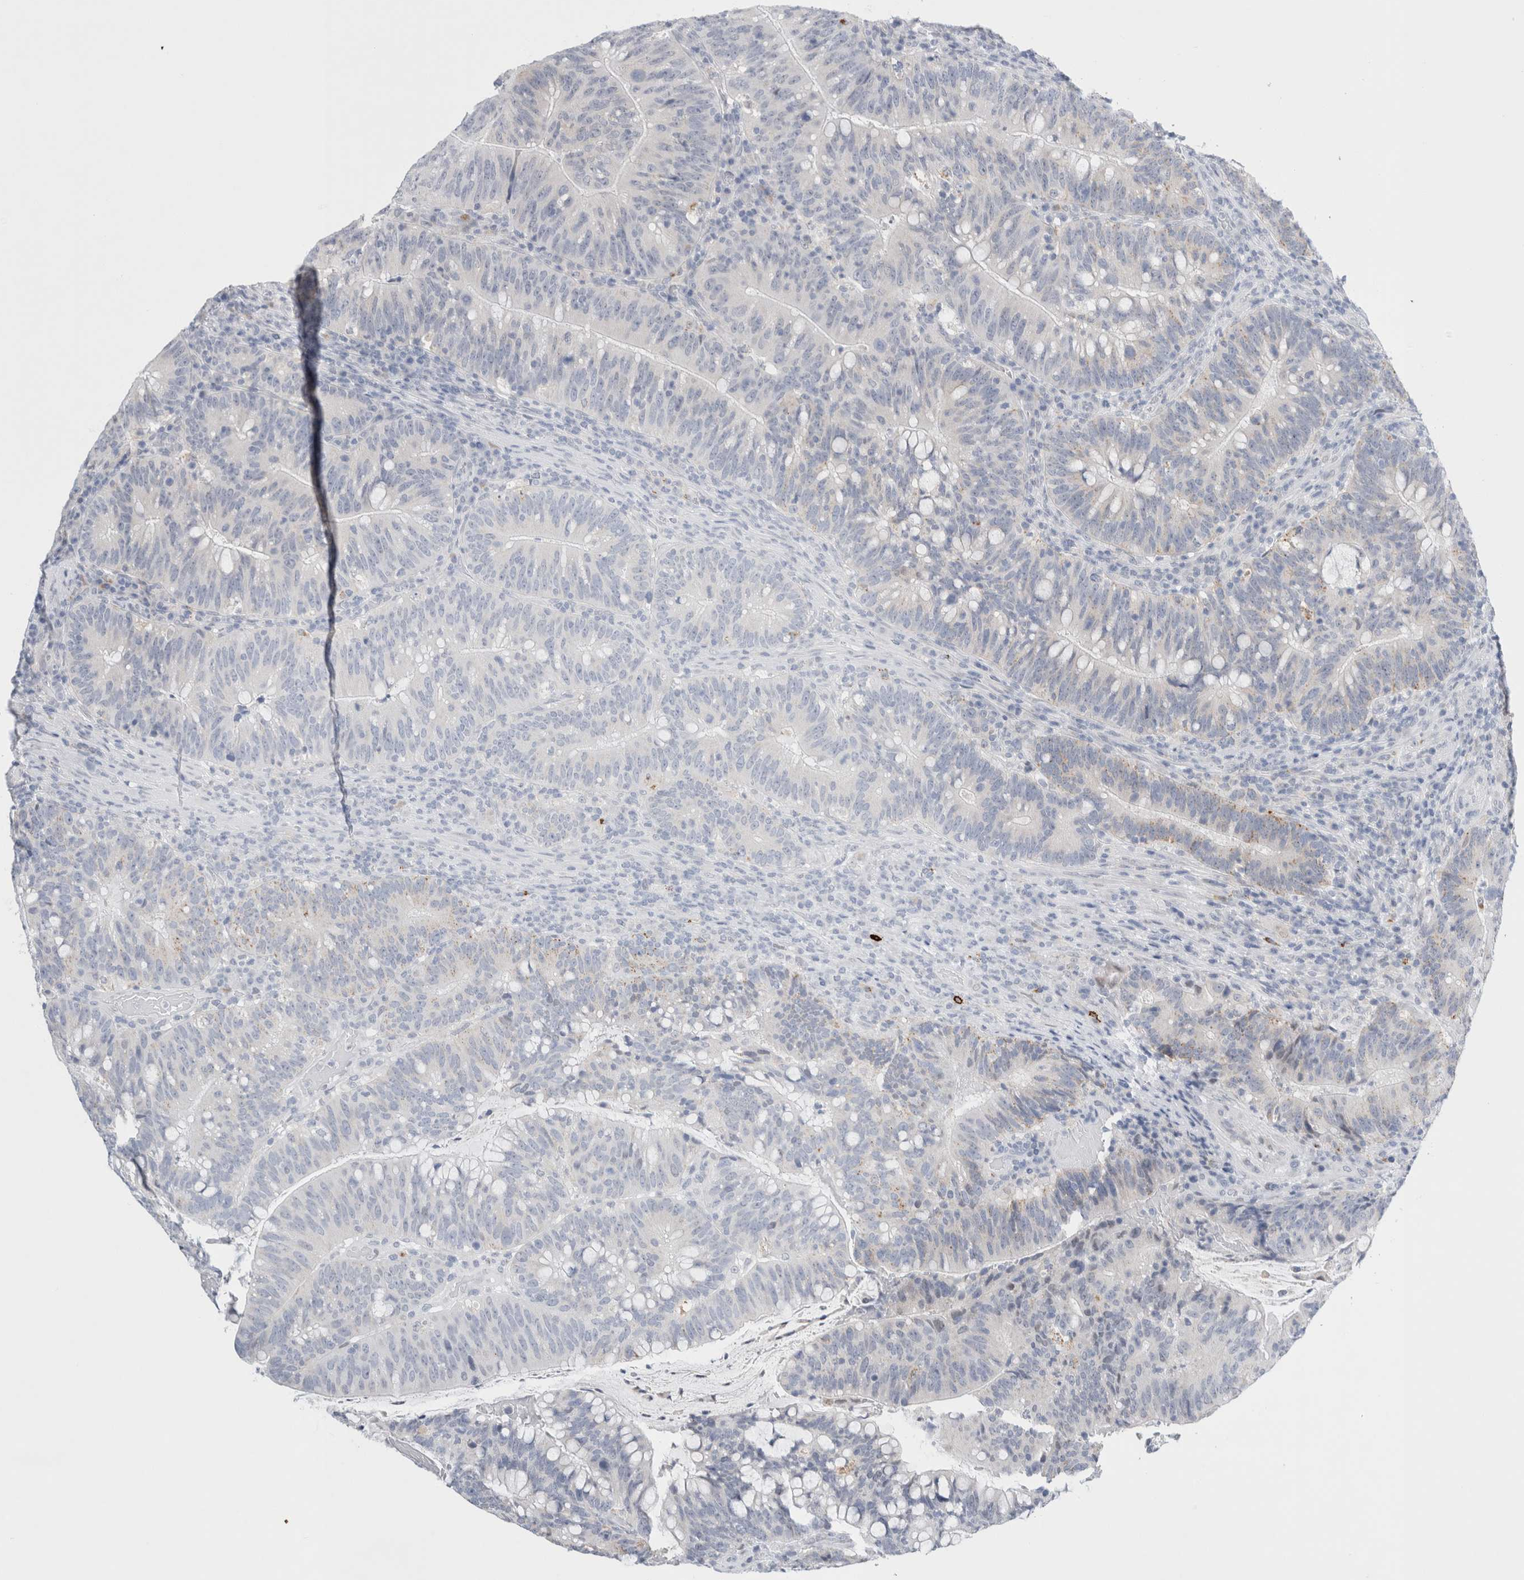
{"staining": {"intensity": "negative", "quantity": "none", "location": "none"}, "tissue": "colorectal cancer", "cell_type": "Tumor cells", "image_type": "cancer", "snomed": [{"axis": "morphology", "description": "Adenocarcinoma, NOS"}, {"axis": "topography", "description": "Colon"}], "caption": "This is a image of immunohistochemistry (IHC) staining of colorectal cancer, which shows no expression in tumor cells.", "gene": "SLC22A12", "patient": {"sex": "female", "age": 66}}